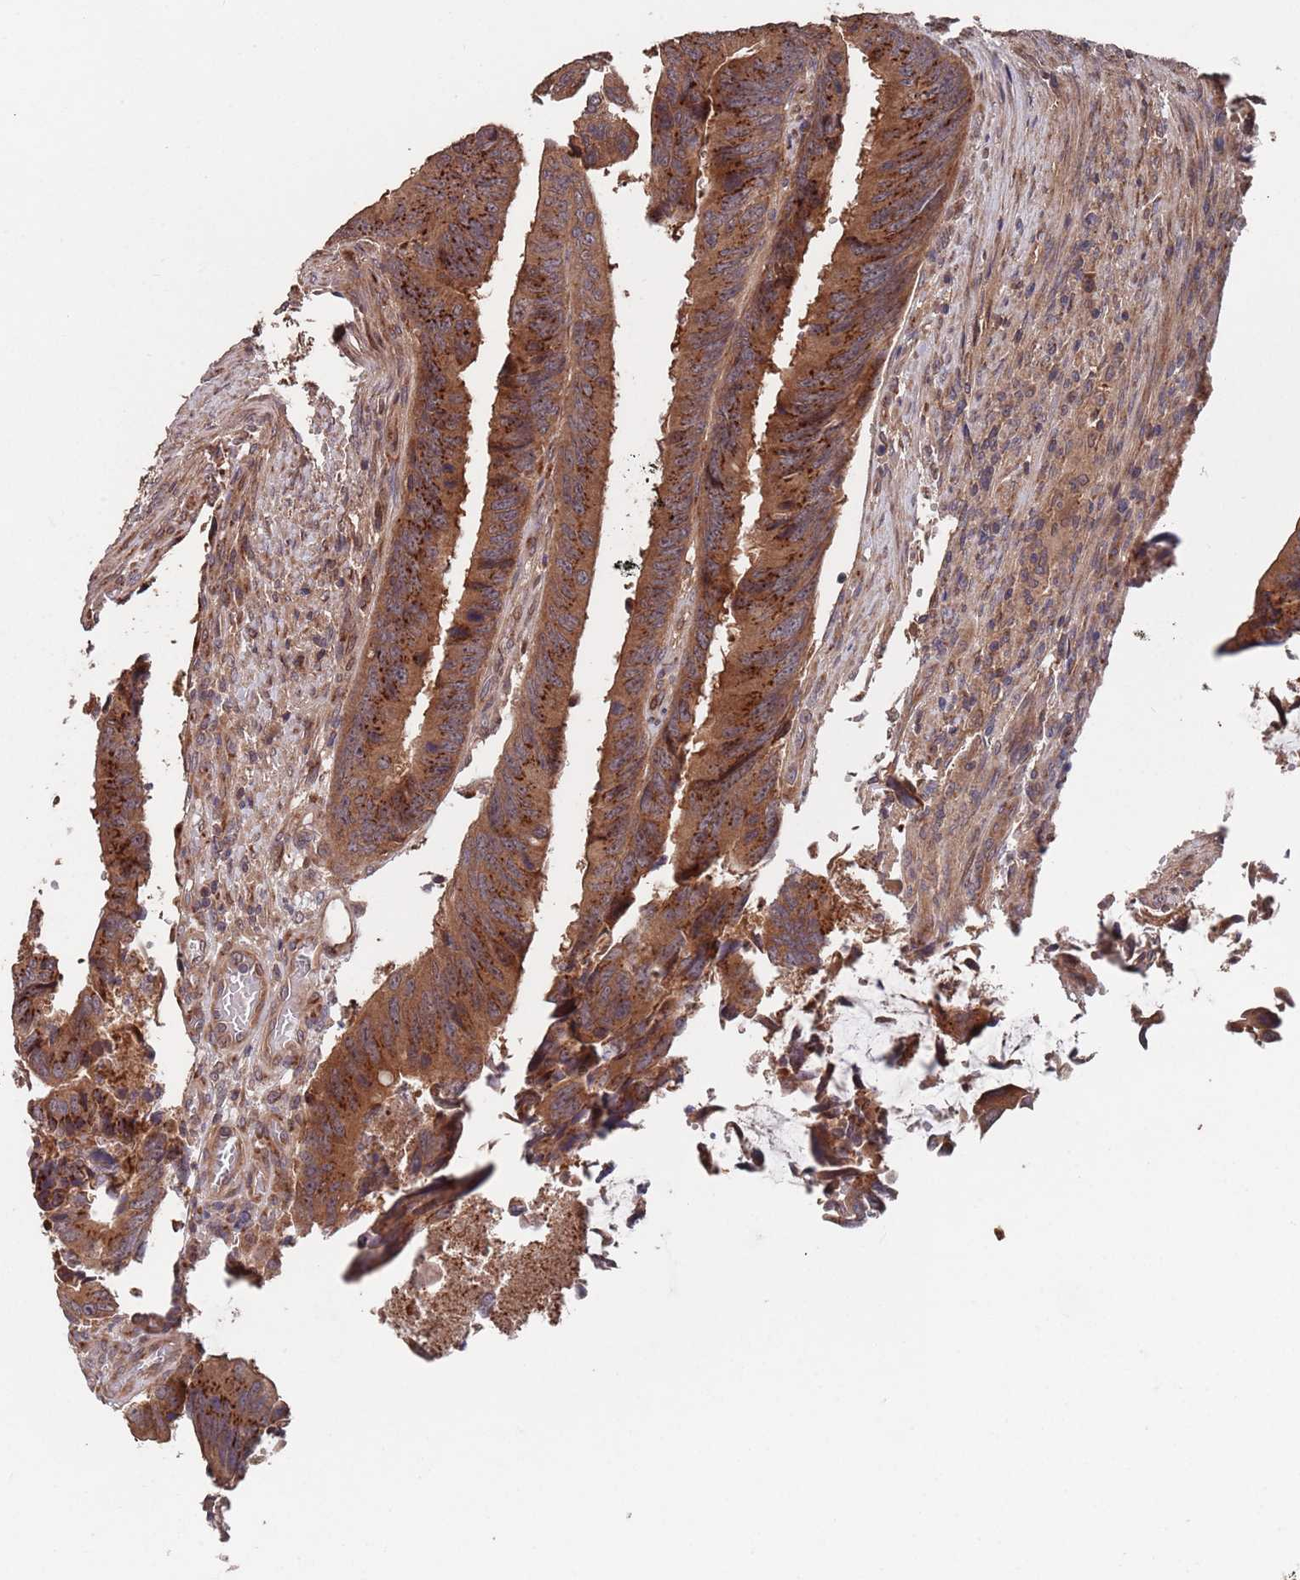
{"staining": {"intensity": "strong", "quantity": ">75%", "location": "cytoplasmic/membranous"}, "tissue": "colorectal cancer", "cell_type": "Tumor cells", "image_type": "cancer", "snomed": [{"axis": "morphology", "description": "Adenocarcinoma, NOS"}, {"axis": "topography", "description": "Colon"}], "caption": "Protein positivity by IHC displays strong cytoplasmic/membranous positivity in about >75% of tumor cells in colorectal cancer.", "gene": "UNC45A", "patient": {"sex": "male", "age": 87}}